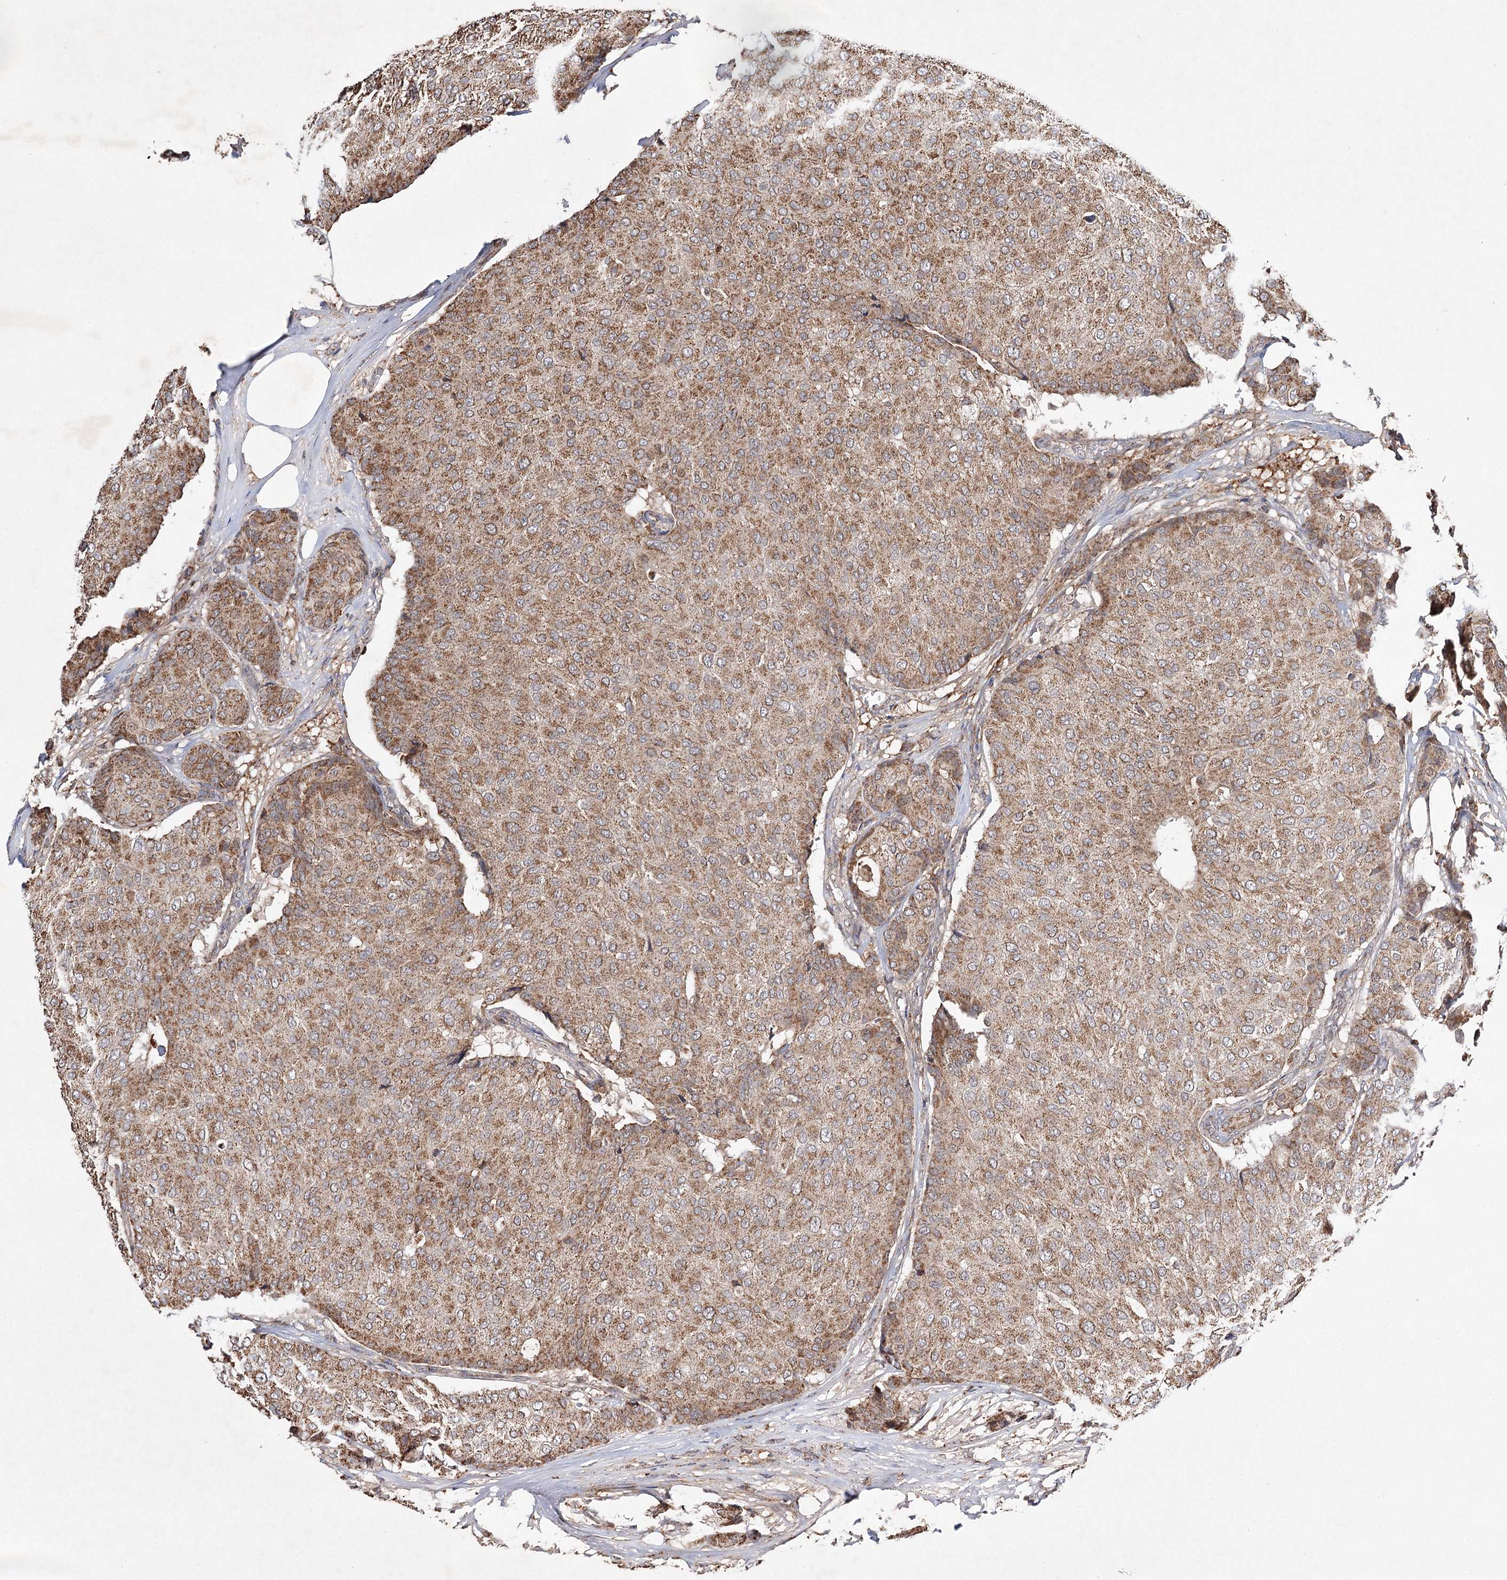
{"staining": {"intensity": "moderate", "quantity": ">75%", "location": "cytoplasmic/membranous"}, "tissue": "breast cancer", "cell_type": "Tumor cells", "image_type": "cancer", "snomed": [{"axis": "morphology", "description": "Duct carcinoma"}, {"axis": "topography", "description": "Breast"}], "caption": "IHC (DAB (3,3'-diaminobenzidine)) staining of breast cancer demonstrates moderate cytoplasmic/membranous protein staining in approximately >75% of tumor cells.", "gene": "PIK3CB", "patient": {"sex": "female", "age": 75}}